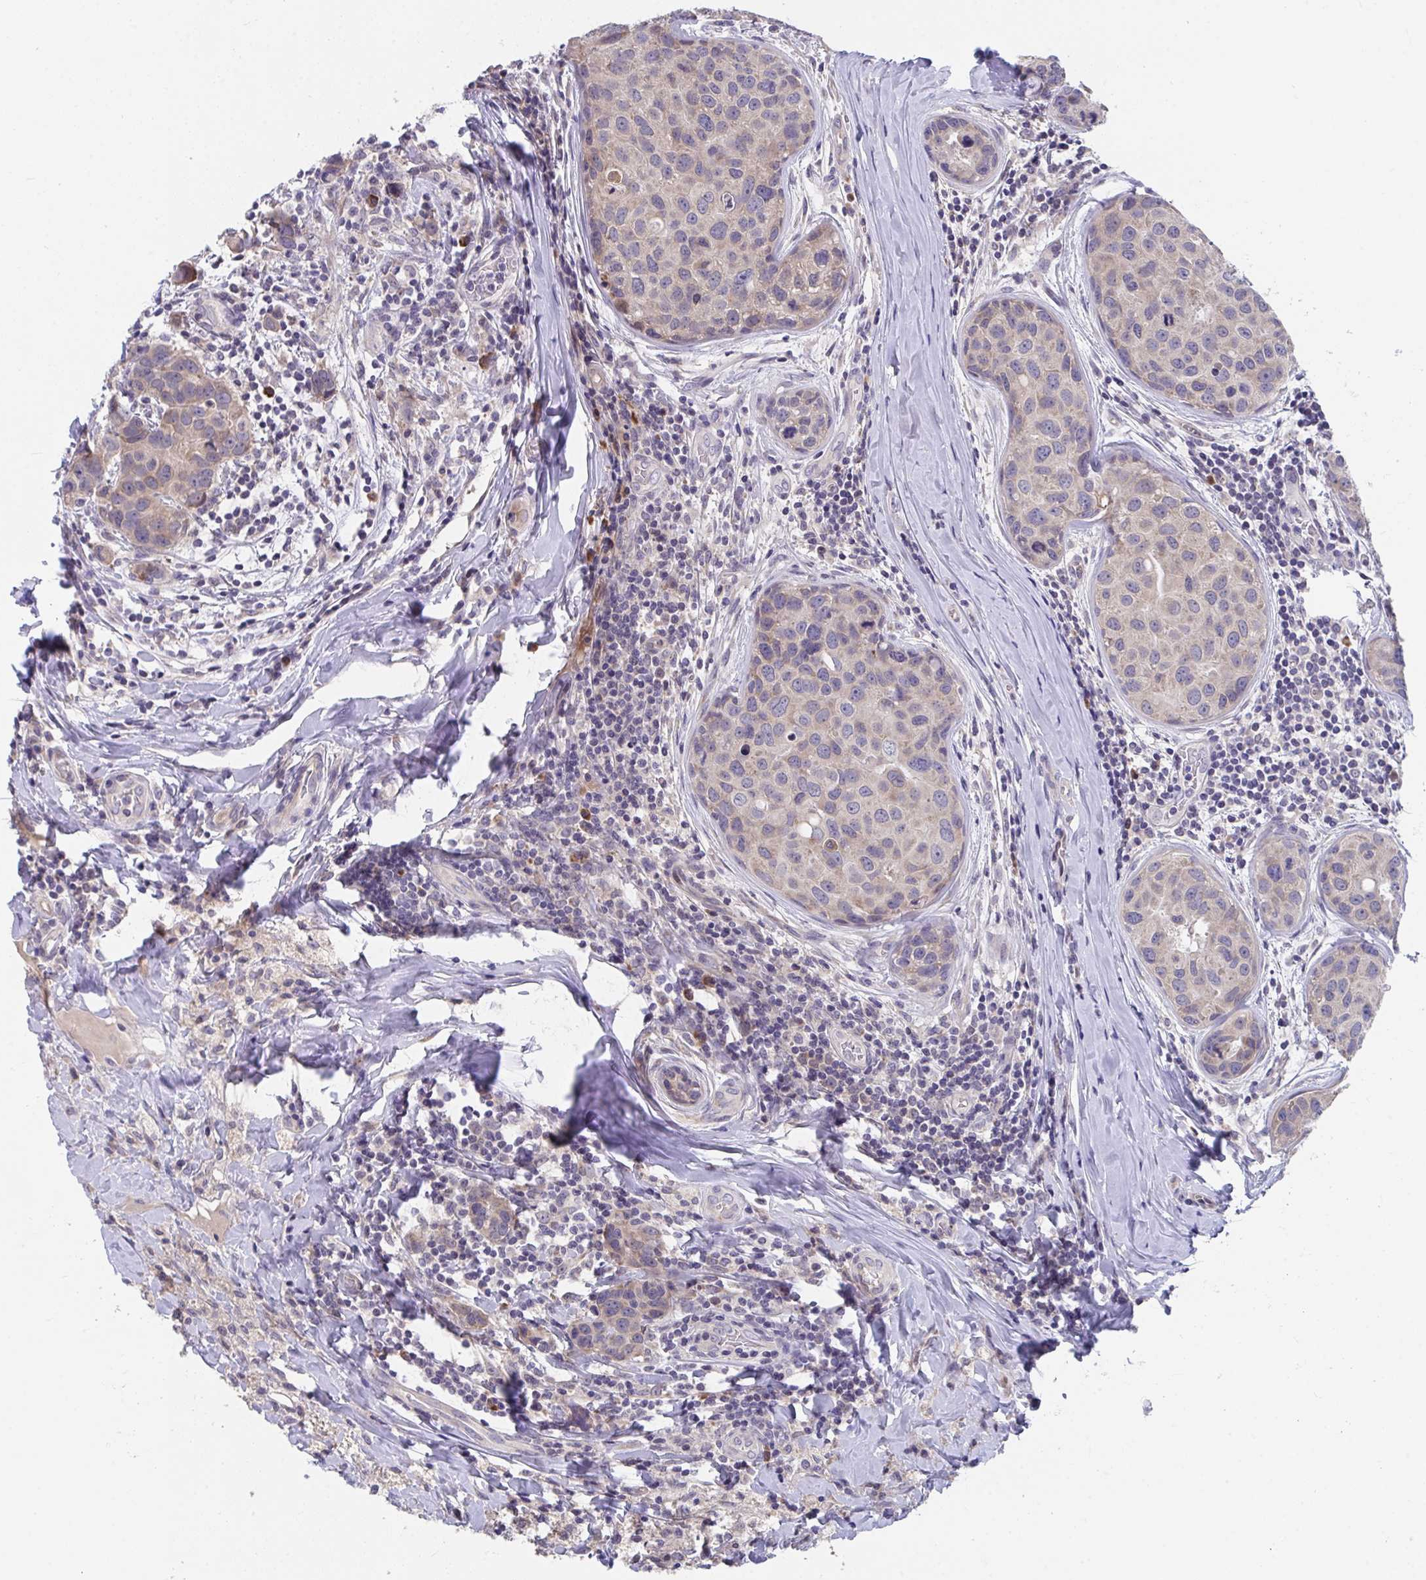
{"staining": {"intensity": "moderate", "quantity": ">75%", "location": "cytoplasmic/membranous"}, "tissue": "breast cancer", "cell_type": "Tumor cells", "image_type": "cancer", "snomed": [{"axis": "morphology", "description": "Duct carcinoma"}, {"axis": "topography", "description": "Breast"}], "caption": "A brown stain labels moderate cytoplasmic/membranous staining of a protein in breast intraductal carcinoma tumor cells.", "gene": "SUSD4", "patient": {"sex": "female", "age": 24}}